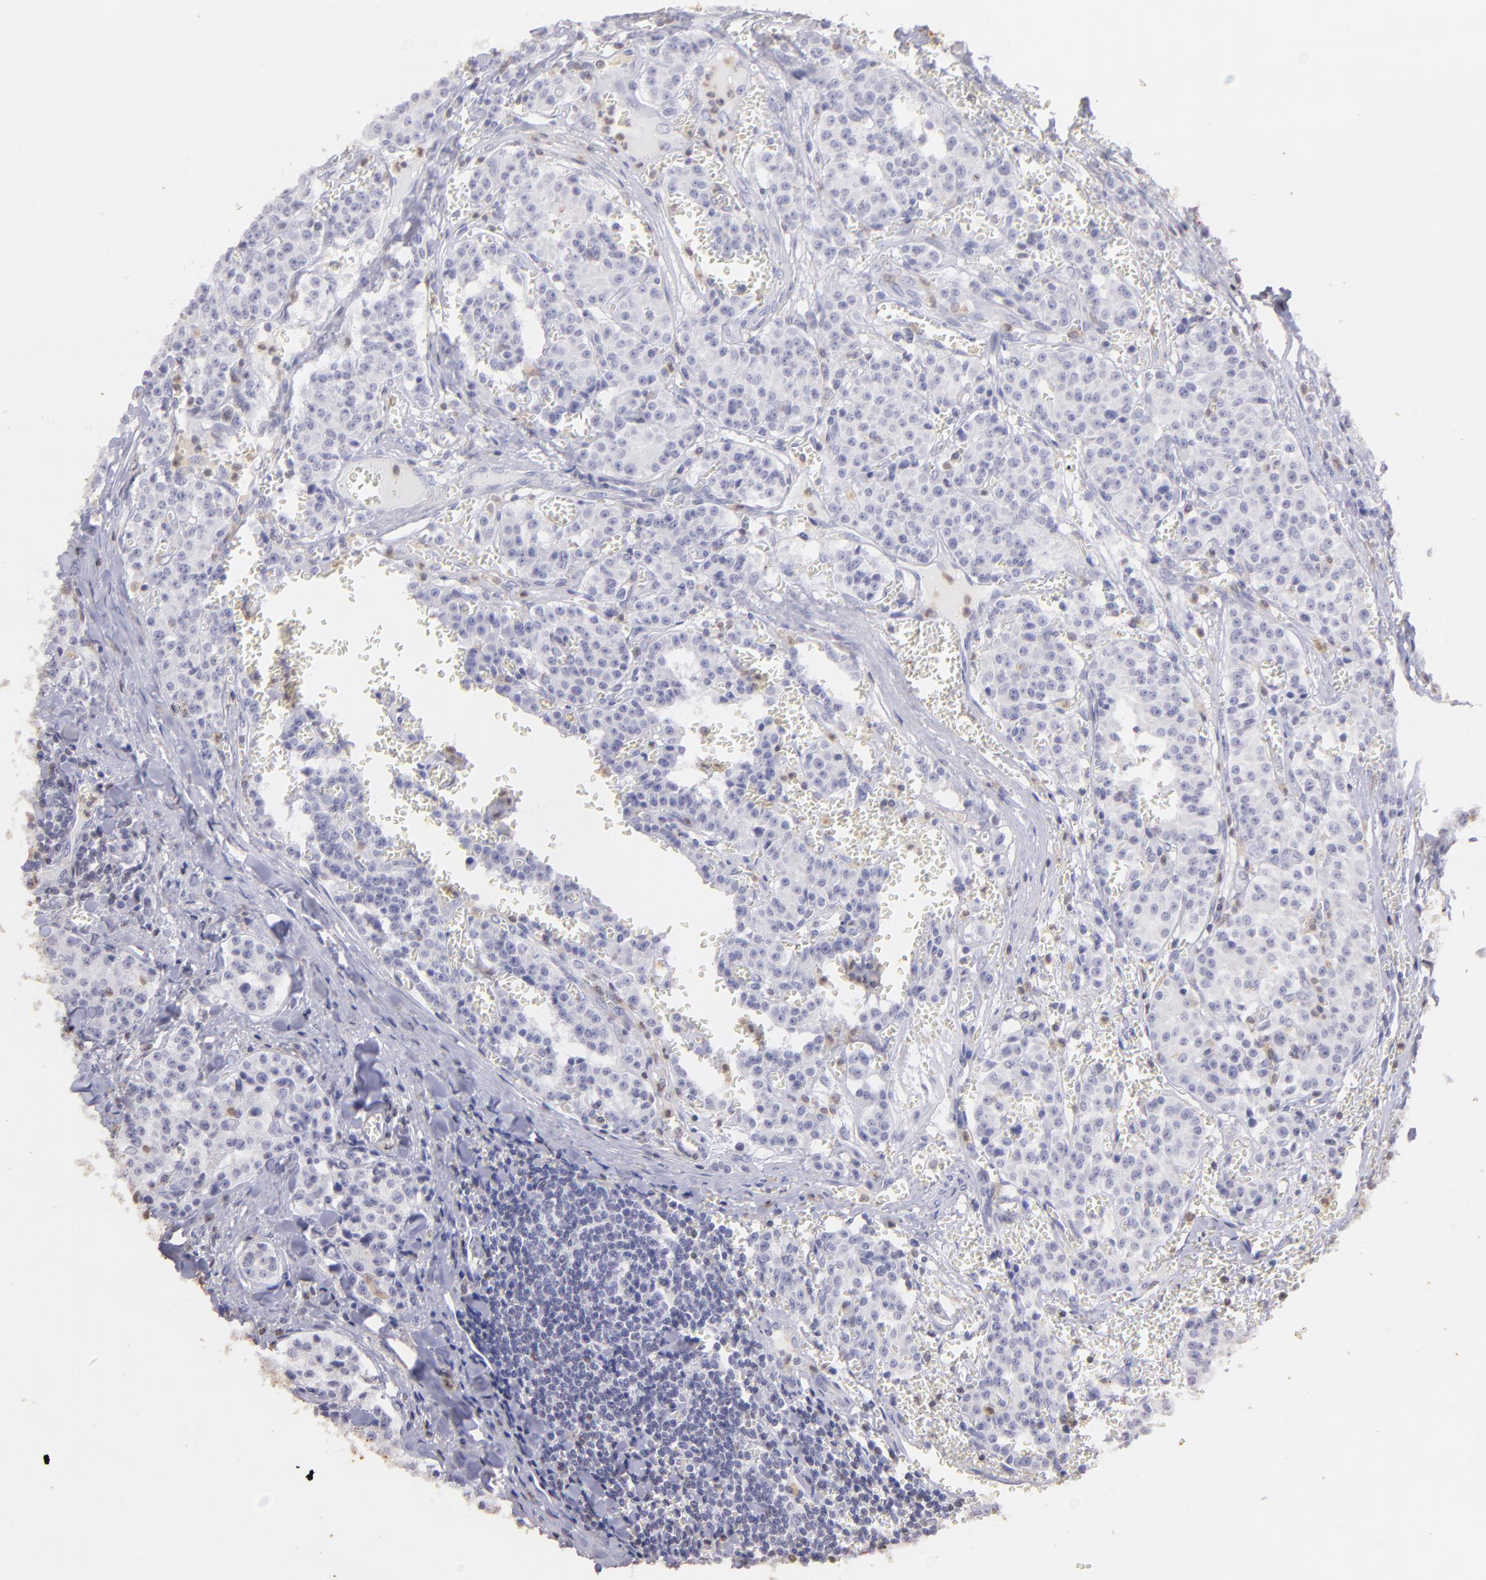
{"staining": {"intensity": "negative", "quantity": "none", "location": "none"}, "tissue": "carcinoid", "cell_type": "Tumor cells", "image_type": "cancer", "snomed": [{"axis": "morphology", "description": "Carcinoid, malignant, NOS"}, {"axis": "topography", "description": "Stomach"}], "caption": "Histopathology image shows no significant protein expression in tumor cells of carcinoid.", "gene": "S100A2", "patient": {"sex": "female", "age": 76}}